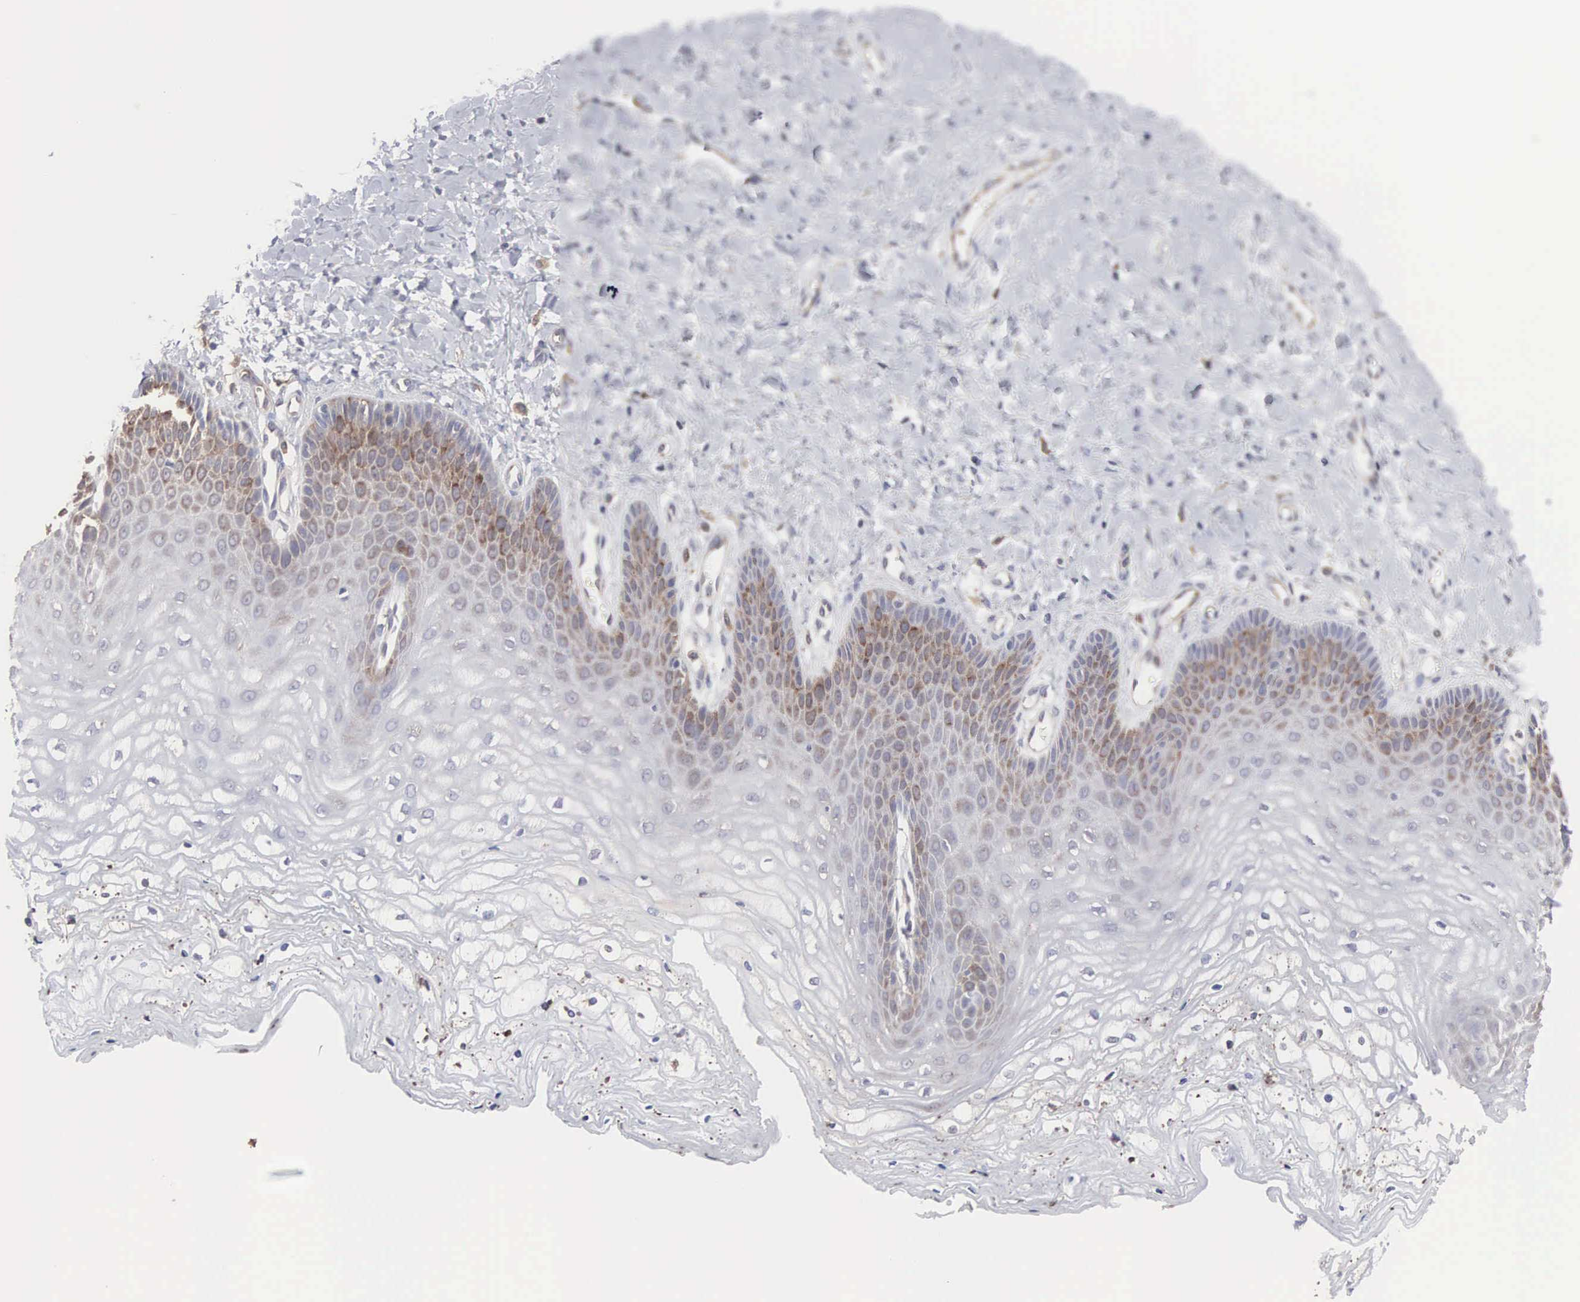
{"staining": {"intensity": "weak", "quantity": "<25%", "location": "cytoplasmic/membranous"}, "tissue": "vagina", "cell_type": "Squamous epithelial cells", "image_type": "normal", "snomed": [{"axis": "morphology", "description": "Normal tissue, NOS"}, {"axis": "topography", "description": "Vagina"}], "caption": "High power microscopy micrograph of an immunohistochemistry (IHC) histopathology image of normal vagina, revealing no significant expression in squamous epithelial cells. The staining was performed using DAB to visualize the protein expression in brown, while the nuclei were stained in blue with hematoxylin (Magnification: 20x).", "gene": "MTHFD1", "patient": {"sex": "female", "age": 68}}